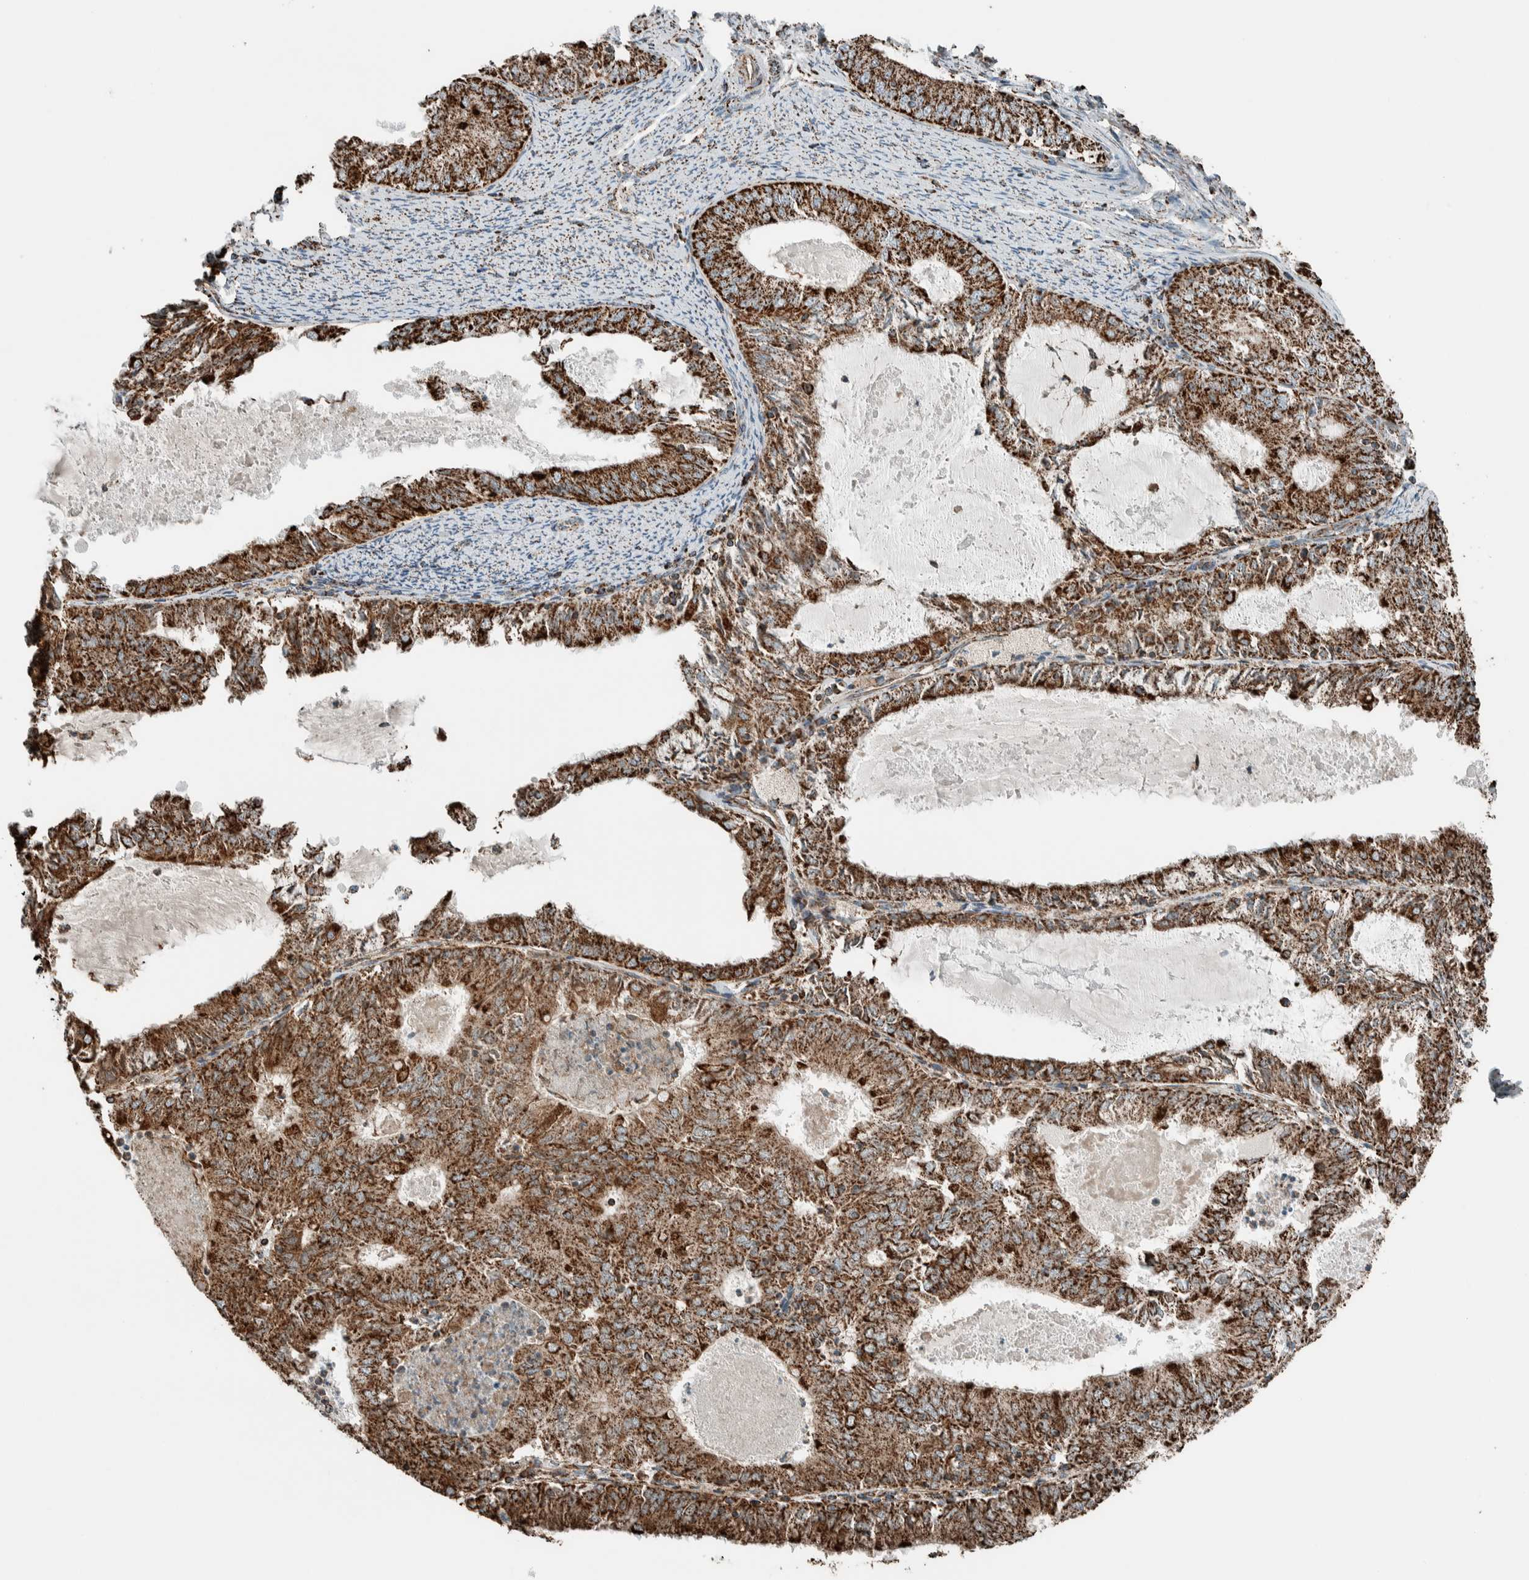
{"staining": {"intensity": "strong", "quantity": ">75%", "location": "cytoplasmic/membranous"}, "tissue": "endometrial cancer", "cell_type": "Tumor cells", "image_type": "cancer", "snomed": [{"axis": "morphology", "description": "Adenocarcinoma, NOS"}, {"axis": "topography", "description": "Endometrium"}], "caption": "Immunohistochemical staining of endometrial adenocarcinoma exhibits high levels of strong cytoplasmic/membranous staining in approximately >75% of tumor cells.", "gene": "ZNF454", "patient": {"sex": "female", "age": 57}}